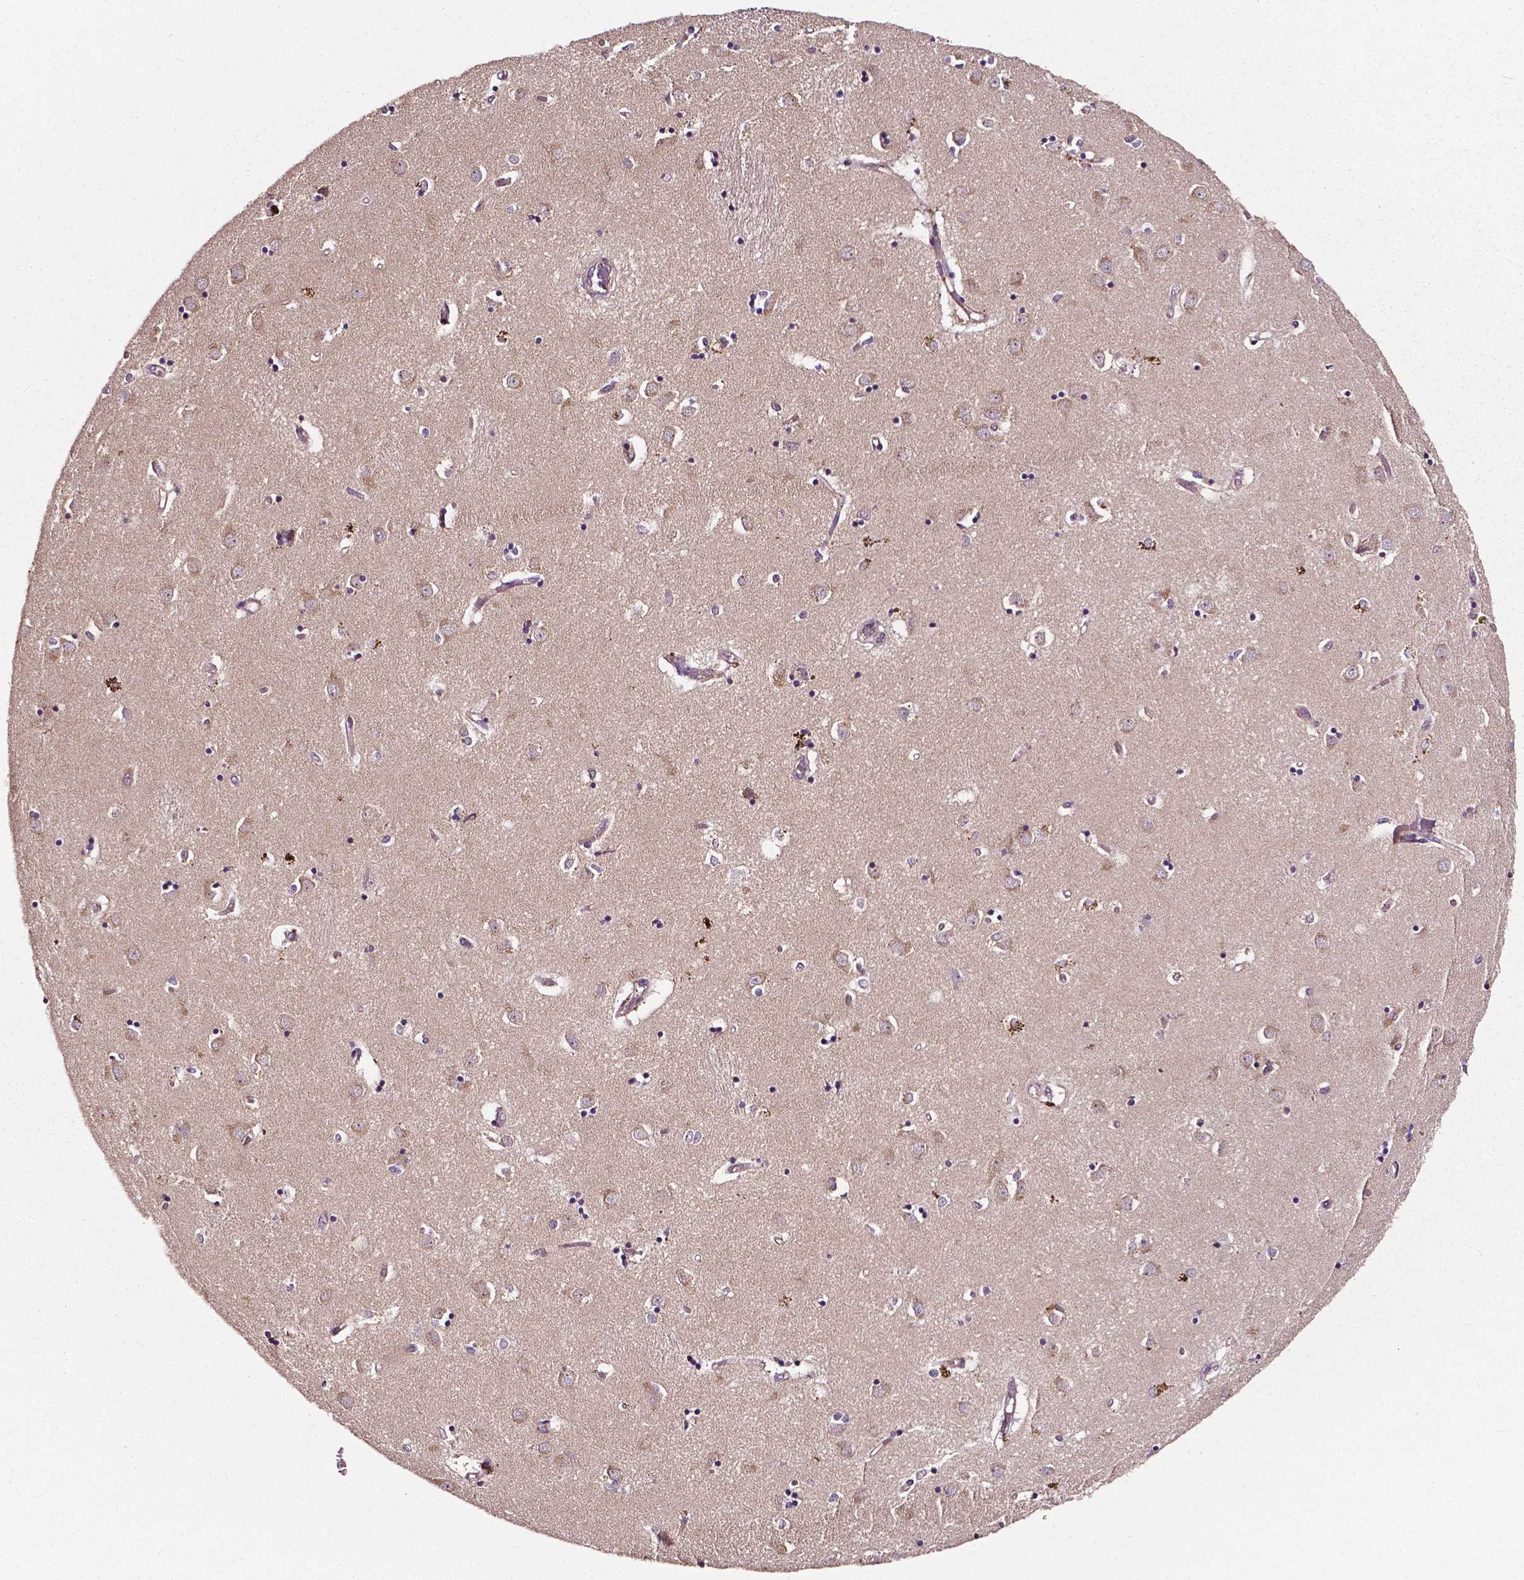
{"staining": {"intensity": "weak", "quantity": "<25%", "location": "cytoplasmic/membranous"}, "tissue": "caudate", "cell_type": "Glial cells", "image_type": "normal", "snomed": [{"axis": "morphology", "description": "Normal tissue, NOS"}, {"axis": "topography", "description": "Lateral ventricle wall"}], "caption": "A high-resolution photomicrograph shows IHC staining of unremarkable caudate, which demonstrates no significant positivity in glial cells.", "gene": "ATG16L1", "patient": {"sex": "male", "age": 54}}